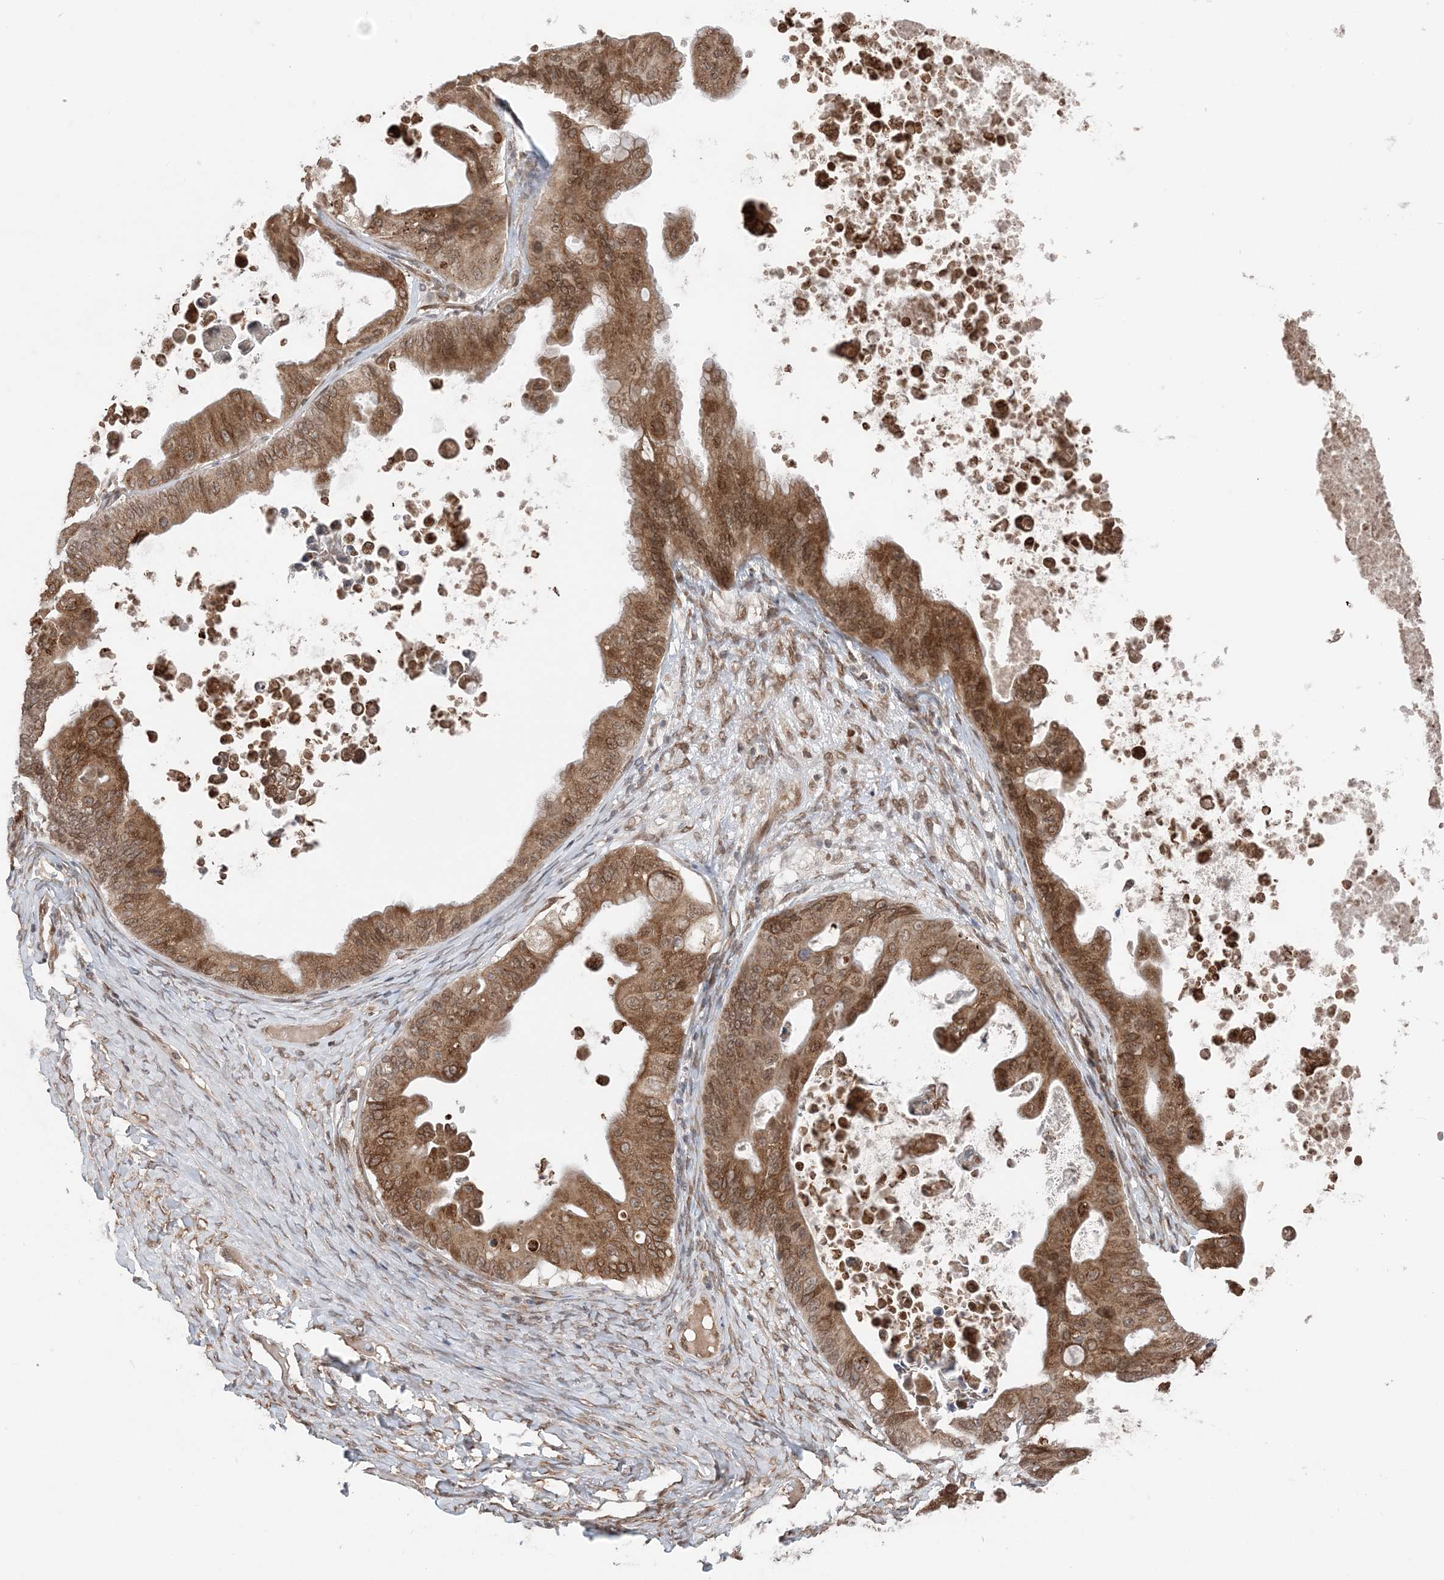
{"staining": {"intensity": "strong", "quantity": ">75%", "location": "cytoplasmic/membranous"}, "tissue": "ovarian cancer", "cell_type": "Tumor cells", "image_type": "cancer", "snomed": [{"axis": "morphology", "description": "Cystadenocarcinoma, mucinous, NOS"}, {"axis": "topography", "description": "Ovary"}], "caption": "Immunohistochemistry photomicrograph of neoplastic tissue: human ovarian mucinous cystadenocarcinoma stained using immunohistochemistry (IHC) demonstrates high levels of strong protein expression localized specifically in the cytoplasmic/membranous of tumor cells, appearing as a cytoplasmic/membranous brown color.", "gene": "TMED10", "patient": {"sex": "female", "age": 37}}